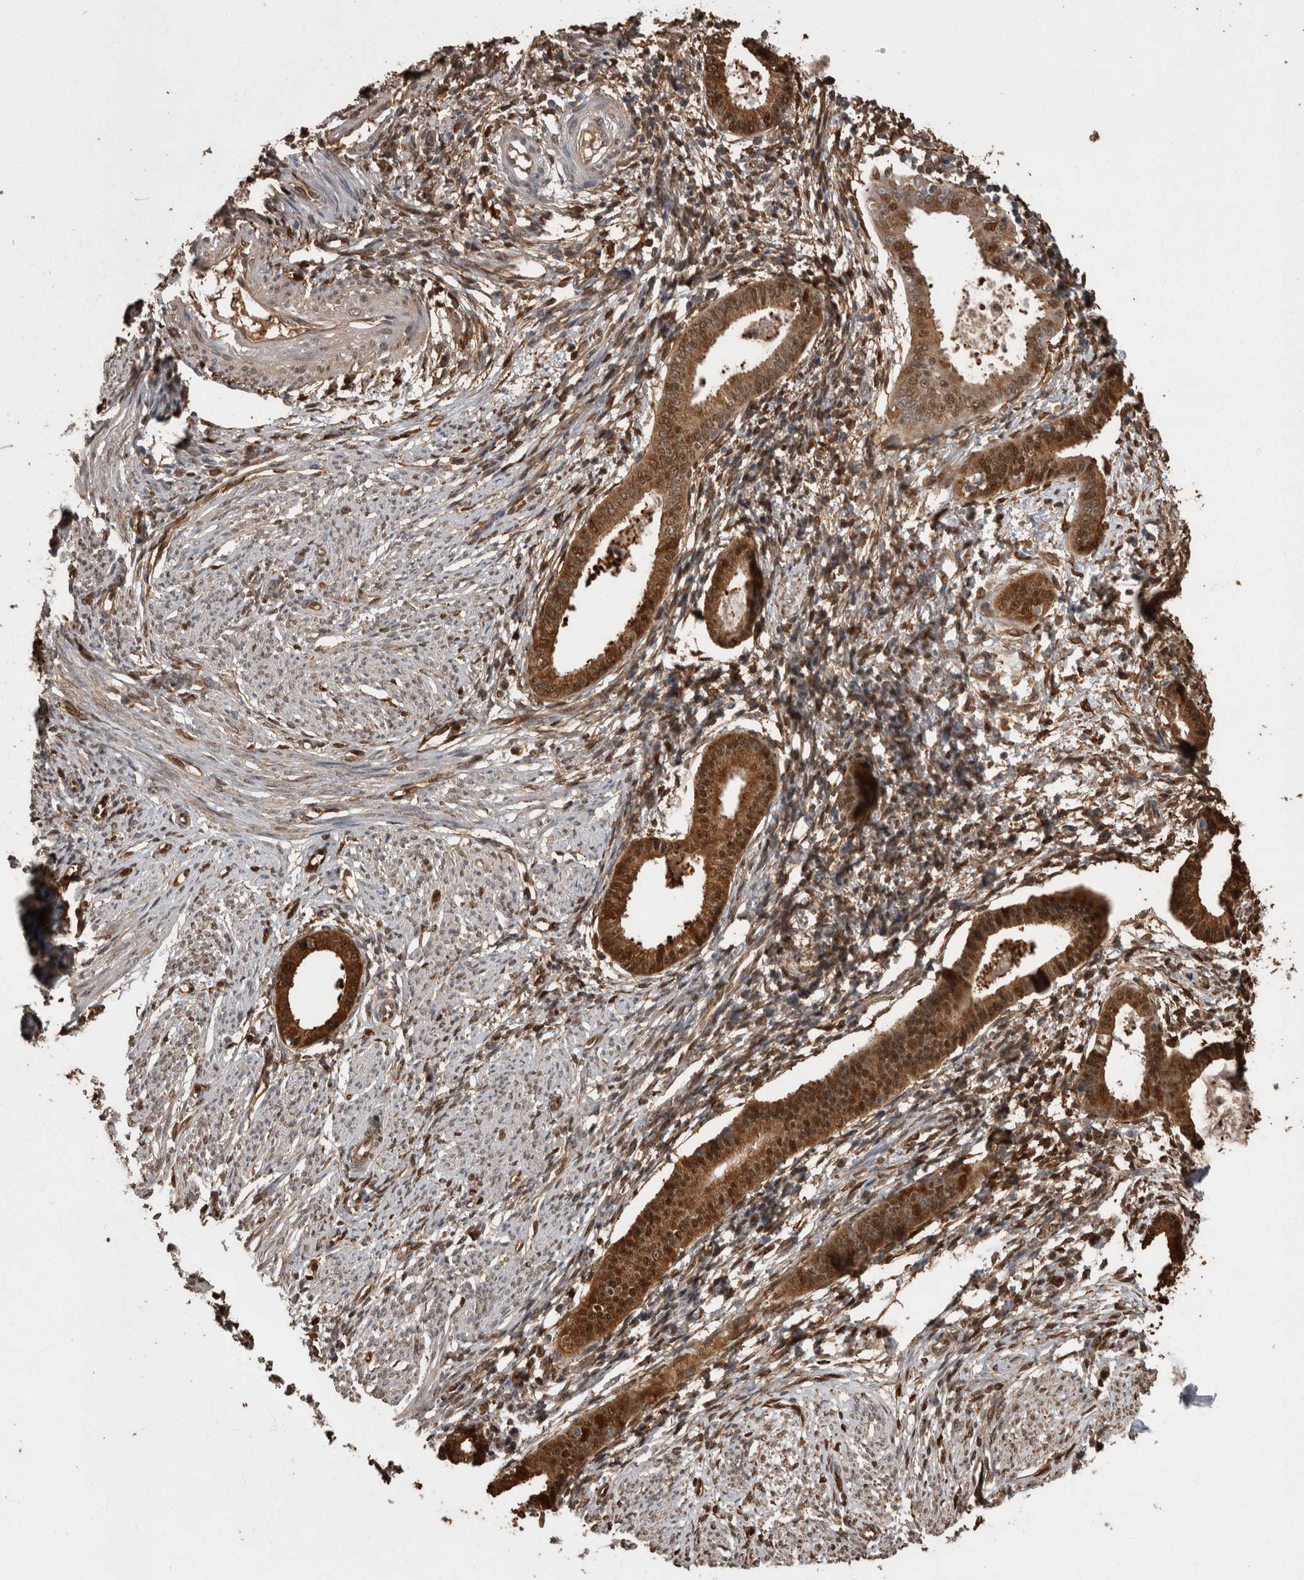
{"staining": {"intensity": "negative", "quantity": "none", "location": "none"}, "tissue": "endometrium", "cell_type": "Cells in endometrial stroma", "image_type": "normal", "snomed": [{"axis": "morphology", "description": "Normal tissue, NOS"}, {"axis": "topography", "description": "Endometrium"}], "caption": "DAB (3,3'-diaminobenzidine) immunohistochemical staining of normal endometrium exhibits no significant positivity in cells in endometrial stroma.", "gene": "LXN", "patient": {"sex": "female", "age": 56}}